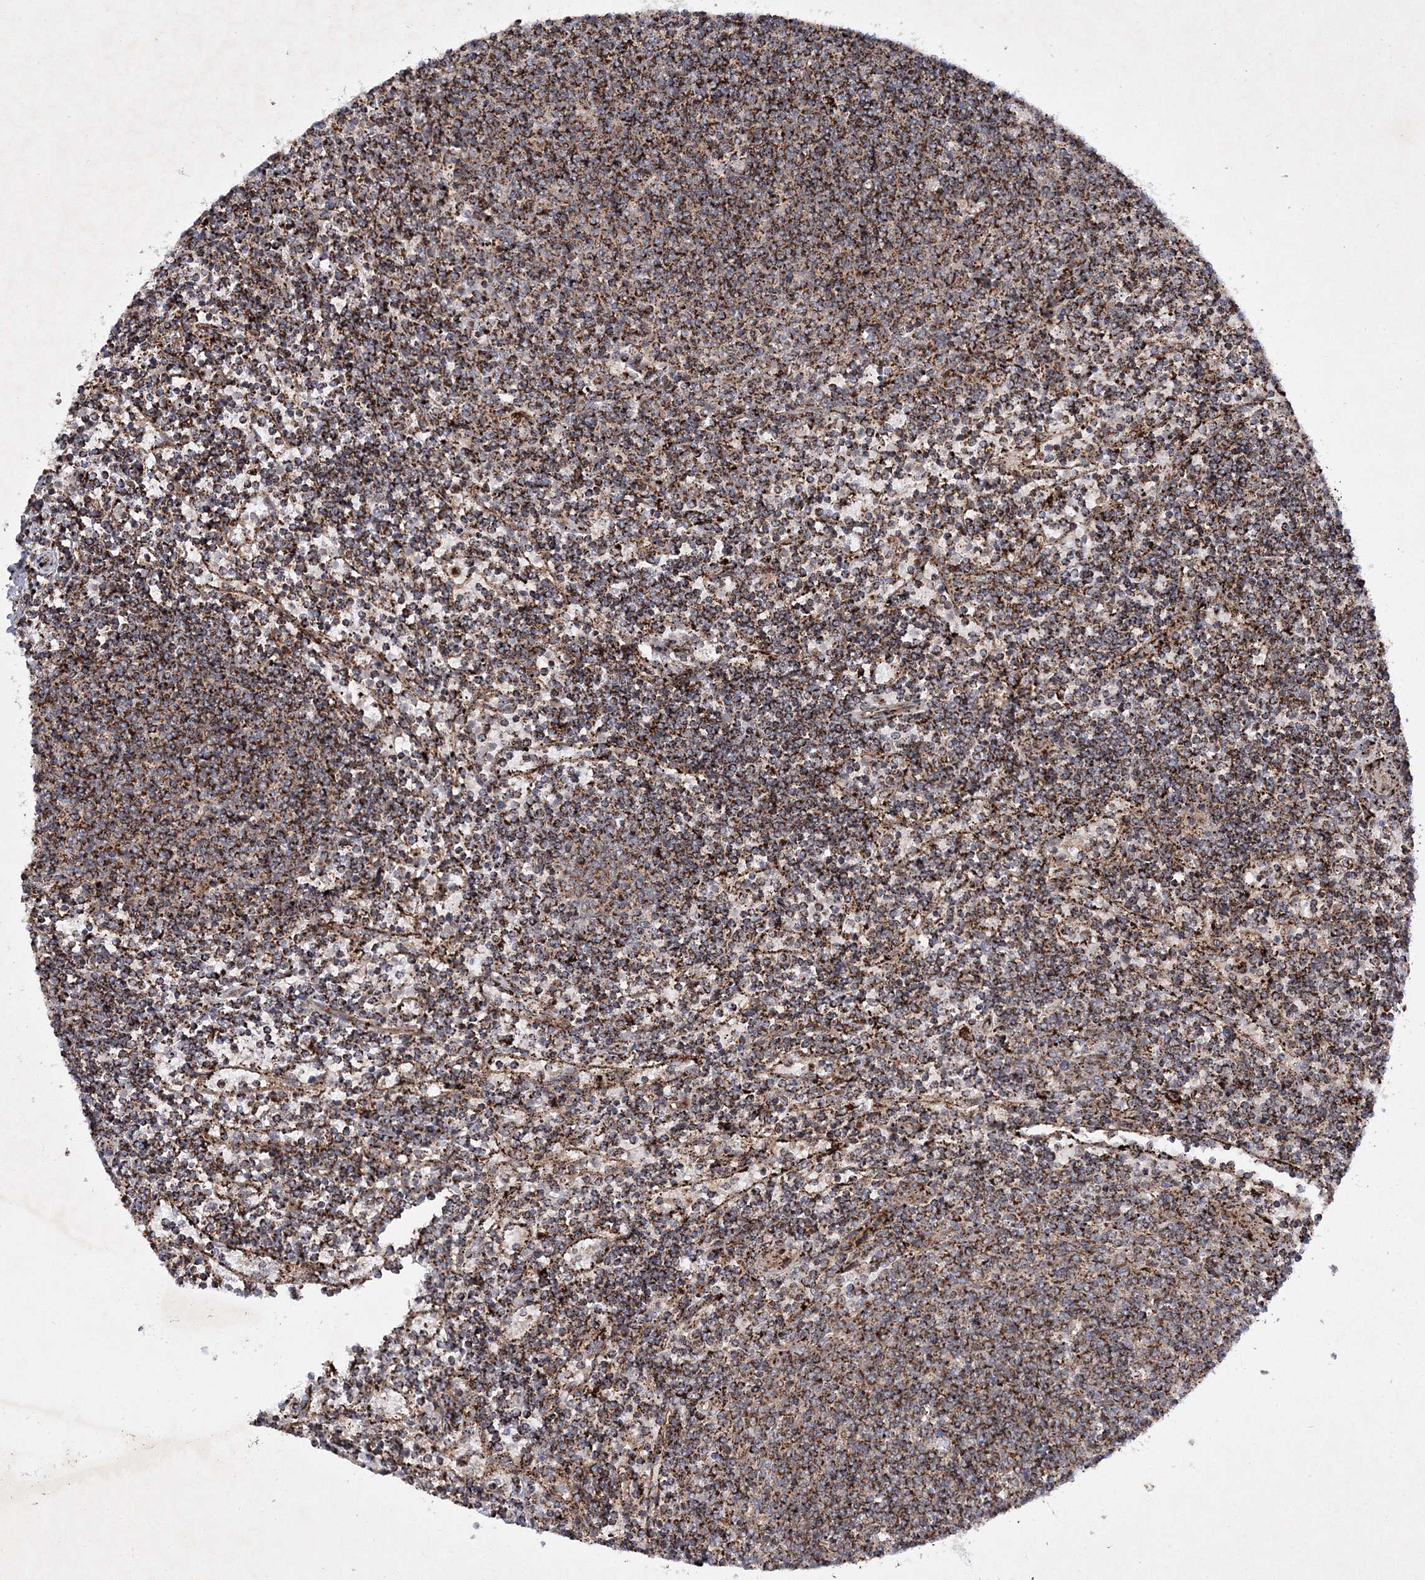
{"staining": {"intensity": "strong", "quantity": "25%-75%", "location": "cytoplasmic/membranous"}, "tissue": "lymphoma", "cell_type": "Tumor cells", "image_type": "cancer", "snomed": [{"axis": "morphology", "description": "Malignant lymphoma, non-Hodgkin's type, Low grade"}, {"axis": "topography", "description": "Spleen"}], "caption": "Immunohistochemistry (IHC) (DAB (3,3'-diaminobenzidine)) staining of human lymphoma displays strong cytoplasmic/membranous protein staining in about 25%-75% of tumor cells. (Brightfield microscopy of DAB IHC at high magnification).", "gene": "SCRN3", "patient": {"sex": "female", "age": 50}}